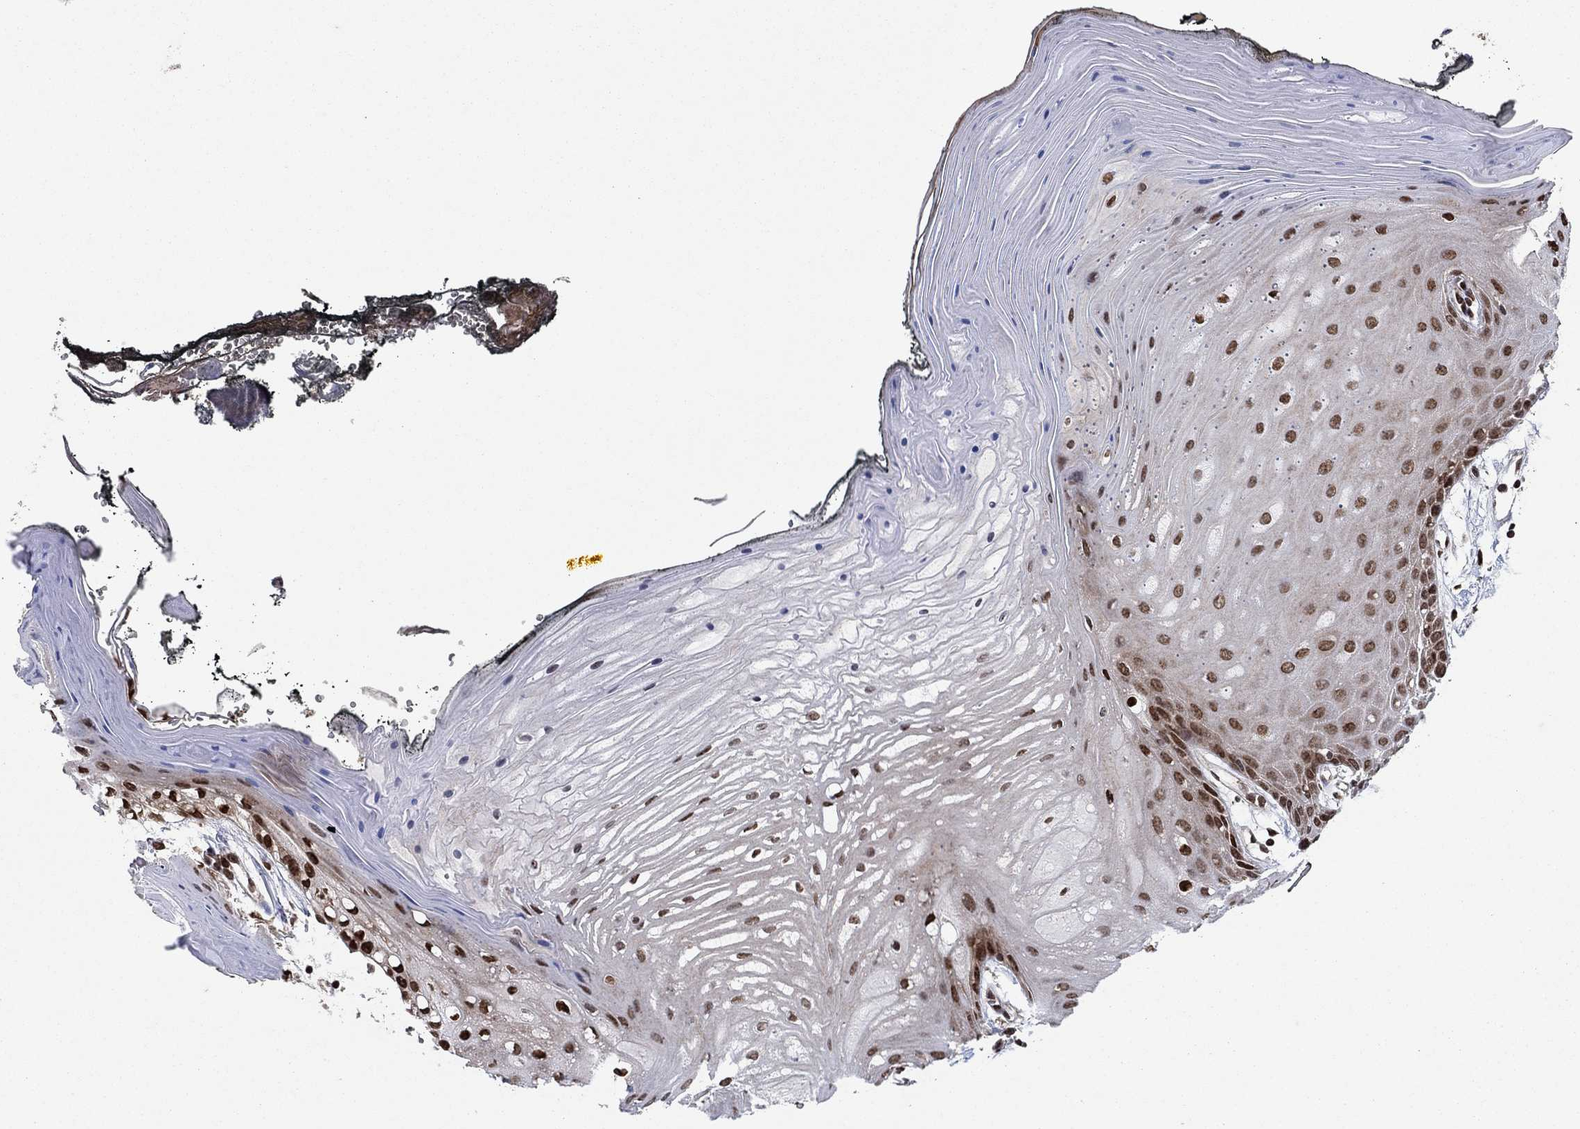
{"staining": {"intensity": "strong", "quantity": "25%-75%", "location": "nuclear"}, "tissue": "oral mucosa", "cell_type": "Squamous epithelial cells", "image_type": "normal", "snomed": [{"axis": "morphology", "description": "Normal tissue, NOS"}, {"axis": "morphology", "description": "Squamous cell carcinoma, NOS"}, {"axis": "topography", "description": "Oral tissue"}, {"axis": "topography", "description": "Head-Neck"}], "caption": "This micrograph displays IHC staining of unremarkable oral mucosa, with high strong nuclear expression in about 25%-75% of squamous epithelial cells.", "gene": "PRICKLE4", "patient": {"sex": "male", "age": 65}}